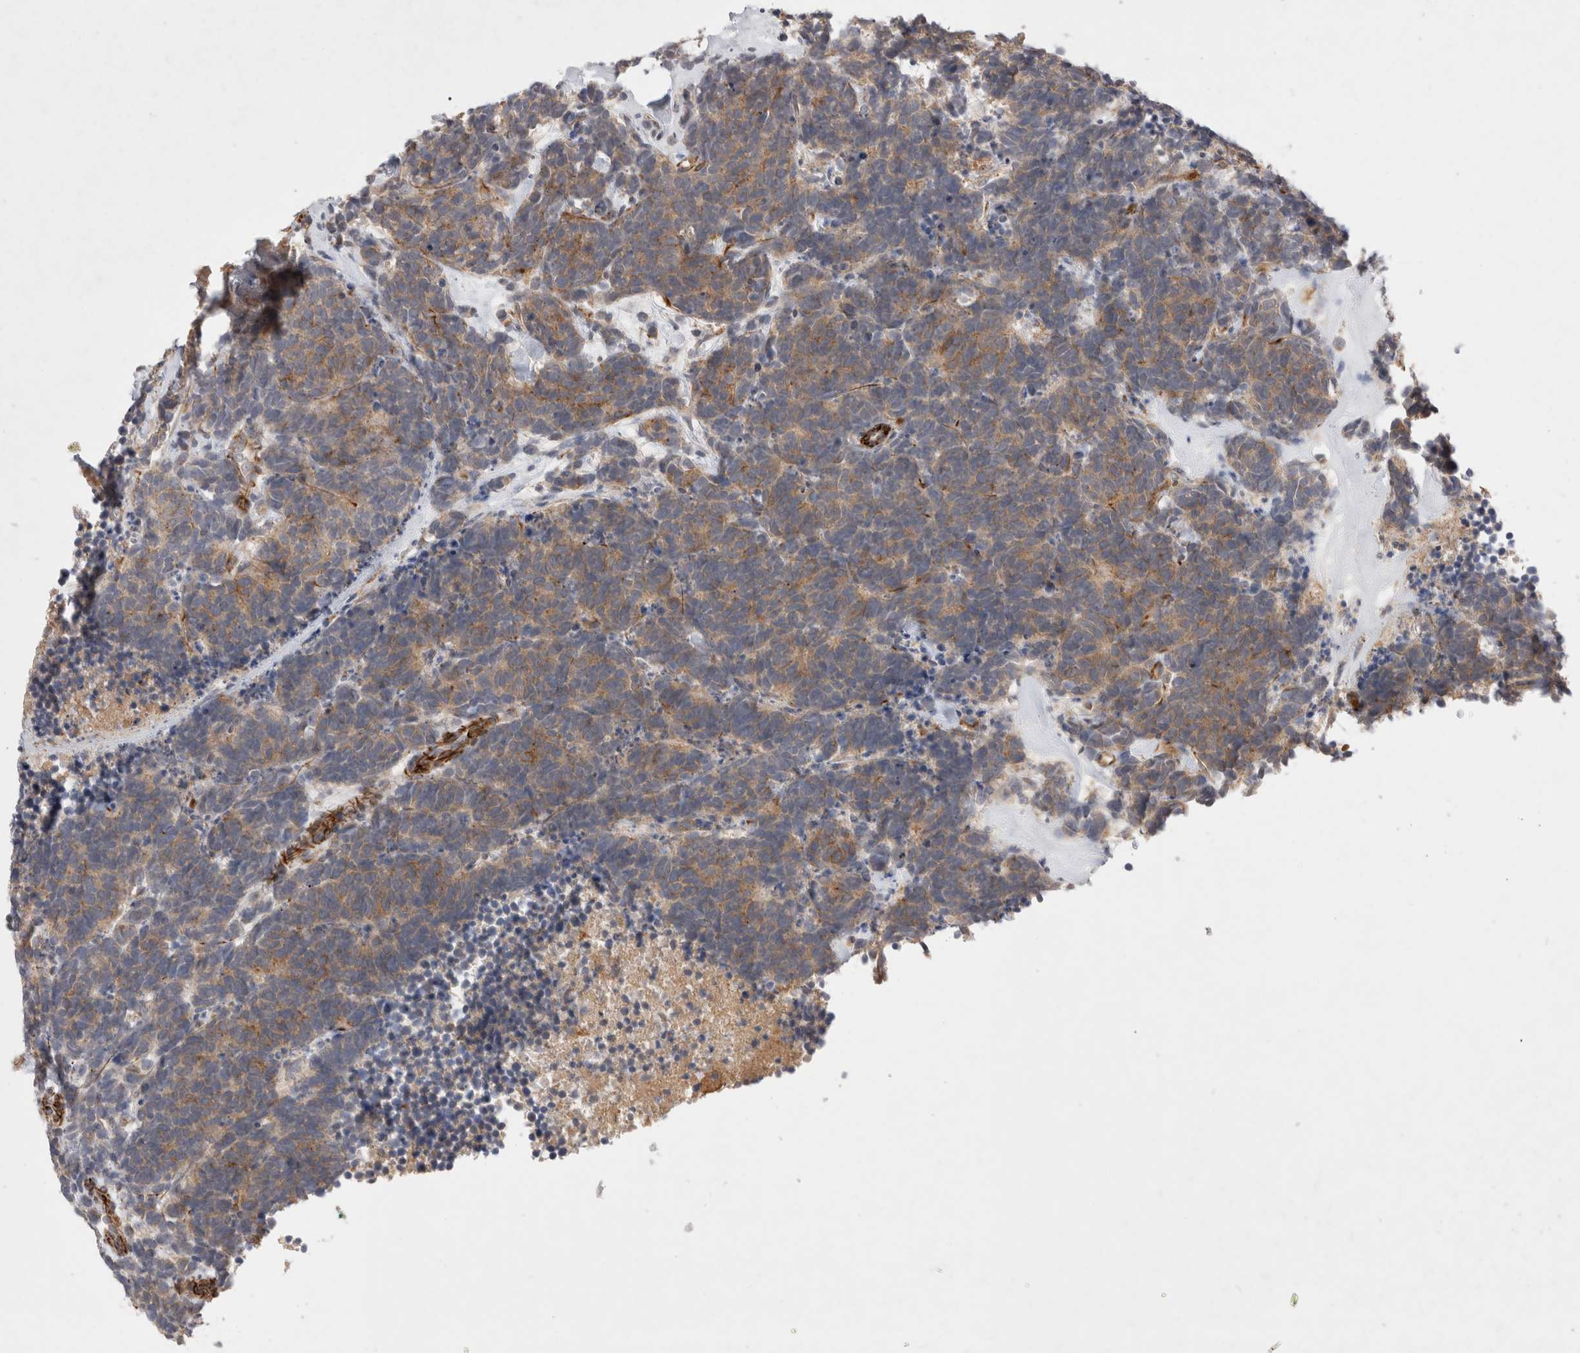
{"staining": {"intensity": "moderate", "quantity": ">75%", "location": "cytoplasmic/membranous"}, "tissue": "carcinoid", "cell_type": "Tumor cells", "image_type": "cancer", "snomed": [{"axis": "morphology", "description": "Carcinoma, NOS"}, {"axis": "morphology", "description": "Carcinoid, malignant, NOS"}, {"axis": "topography", "description": "Urinary bladder"}], "caption": "This is an image of IHC staining of carcinoma, which shows moderate expression in the cytoplasmic/membranous of tumor cells.", "gene": "NMU", "patient": {"sex": "male", "age": 57}}